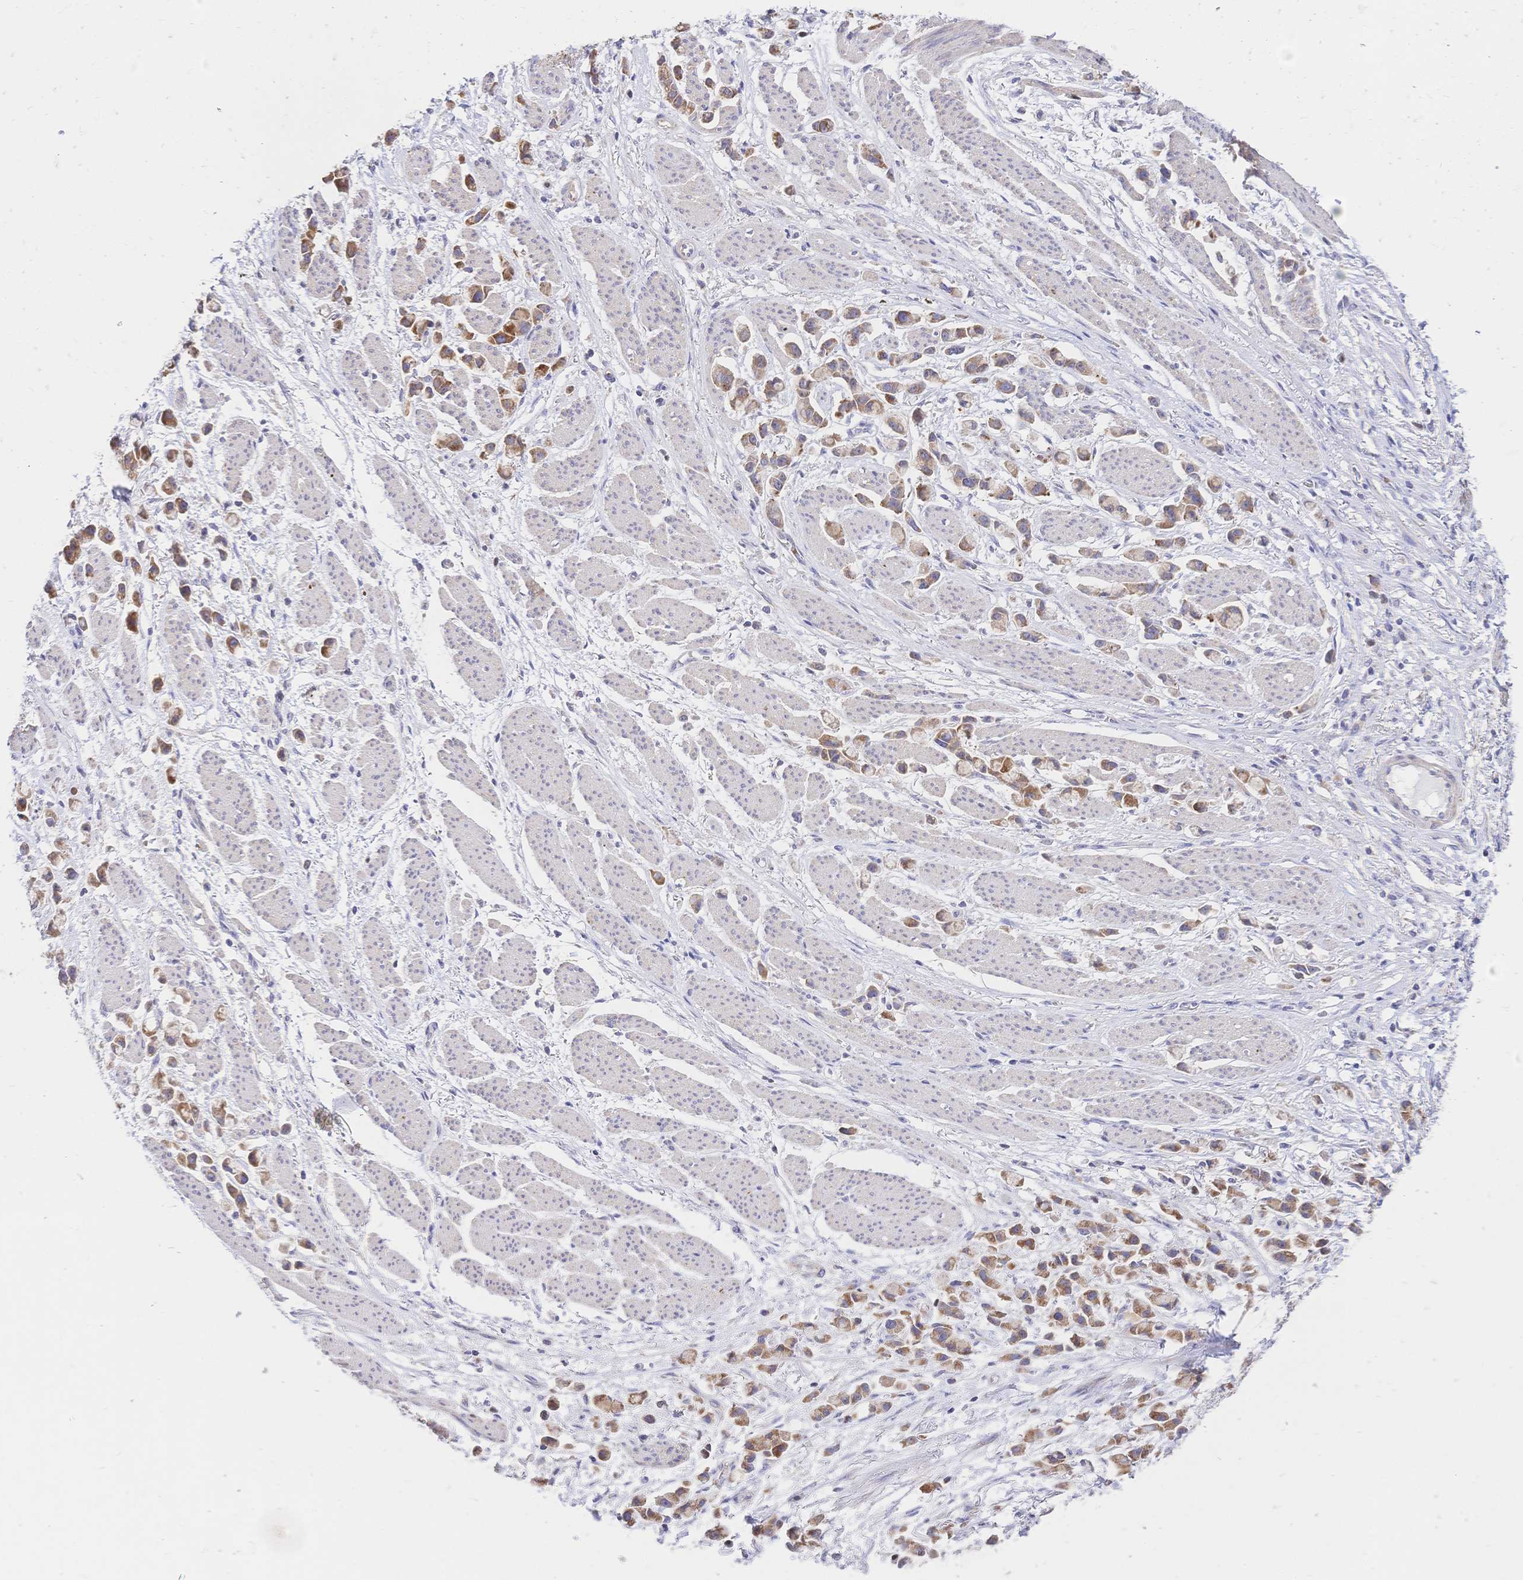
{"staining": {"intensity": "moderate", "quantity": ">75%", "location": "cytoplasmic/membranous"}, "tissue": "stomach cancer", "cell_type": "Tumor cells", "image_type": "cancer", "snomed": [{"axis": "morphology", "description": "Adenocarcinoma, NOS"}, {"axis": "topography", "description": "Stomach"}], "caption": "An image of adenocarcinoma (stomach) stained for a protein shows moderate cytoplasmic/membranous brown staining in tumor cells.", "gene": "CLEC18B", "patient": {"sex": "female", "age": 81}}